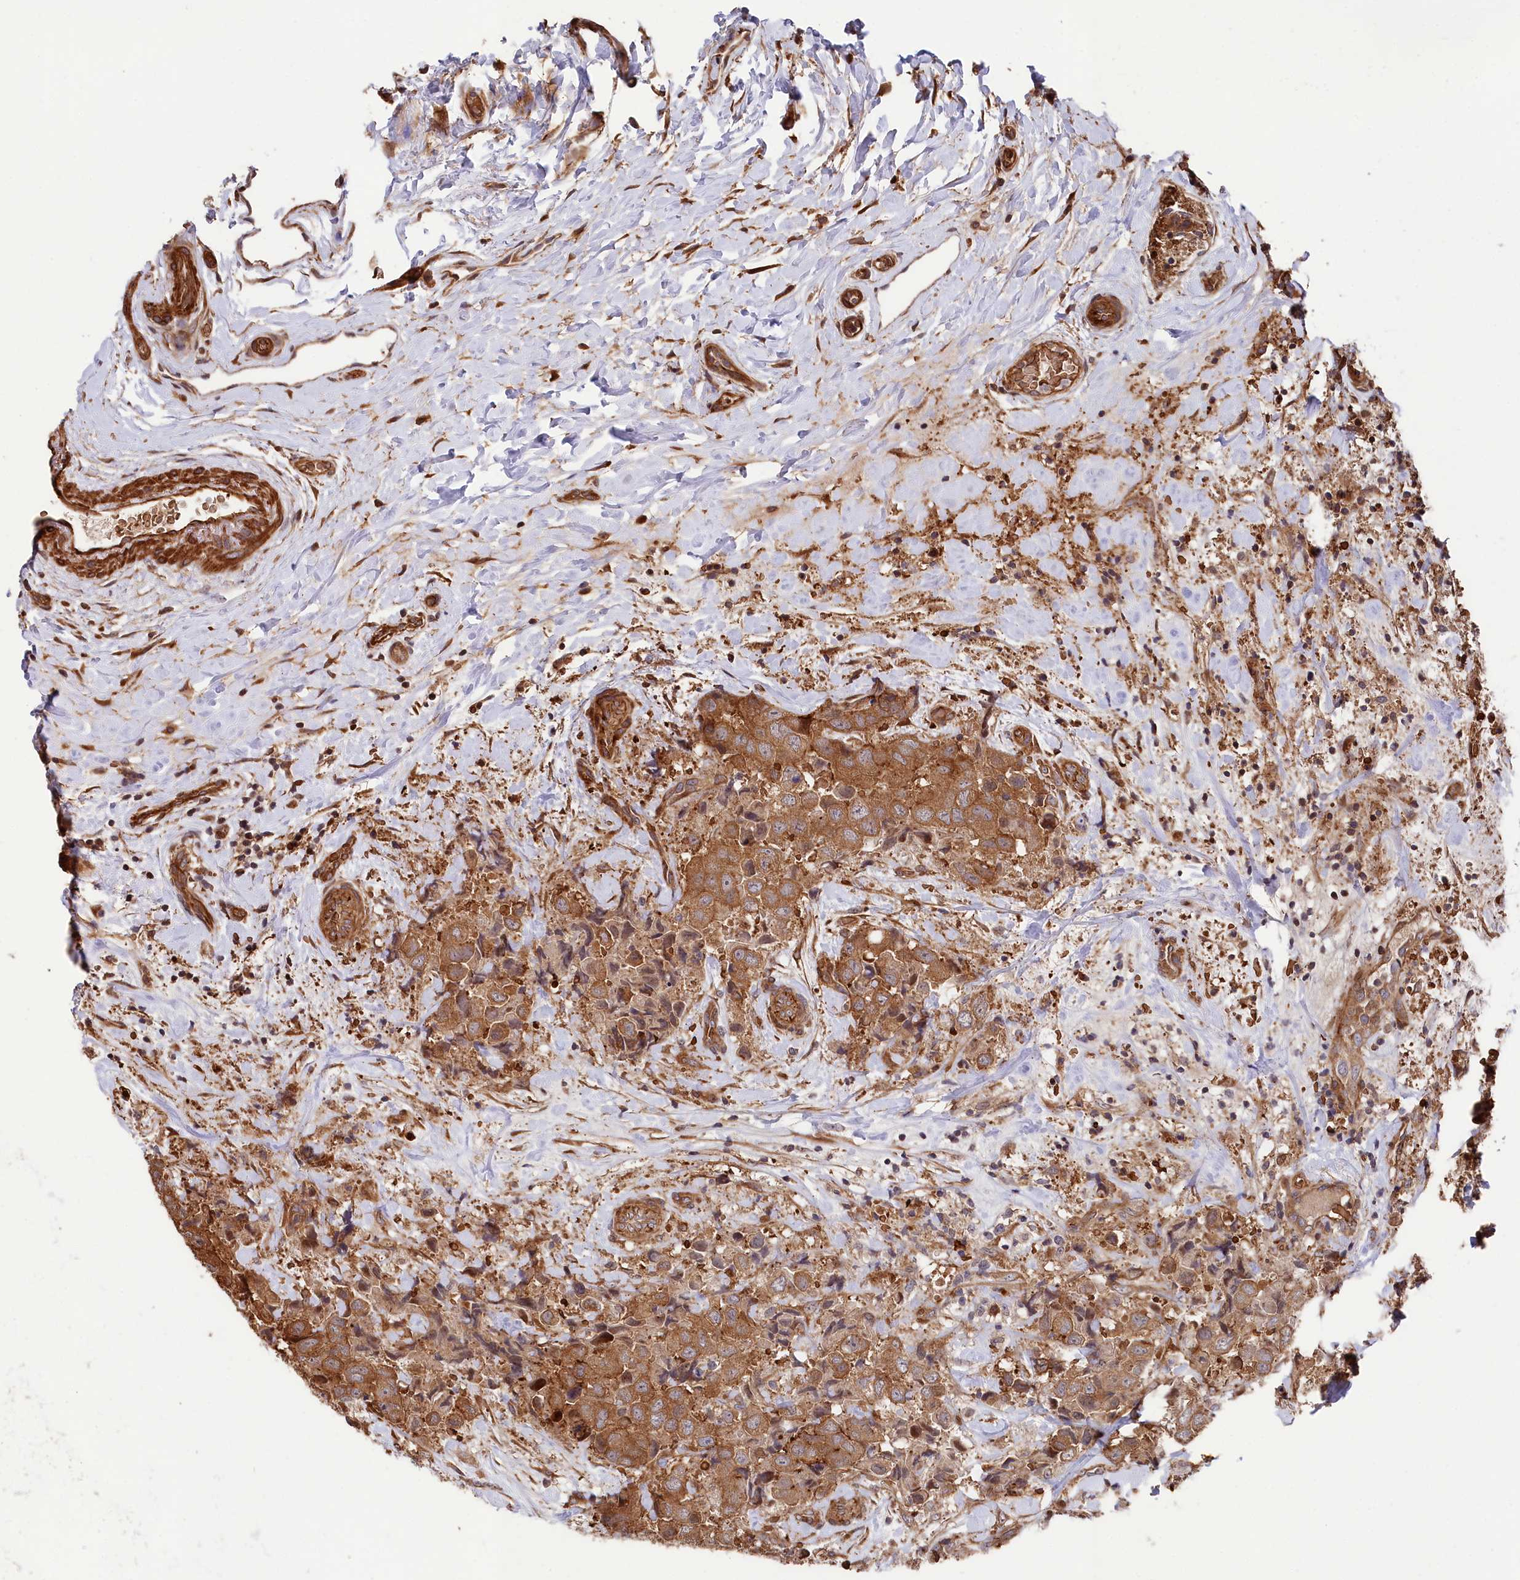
{"staining": {"intensity": "moderate", "quantity": ">75%", "location": "cytoplasmic/membranous"}, "tissue": "breast cancer", "cell_type": "Tumor cells", "image_type": "cancer", "snomed": [{"axis": "morphology", "description": "Duct carcinoma"}, {"axis": "topography", "description": "Breast"}], "caption": "This is a histology image of immunohistochemistry staining of breast cancer, which shows moderate expression in the cytoplasmic/membranous of tumor cells.", "gene": "TNKS1BP1", "patient": {"sex": "female", "age": 62}}